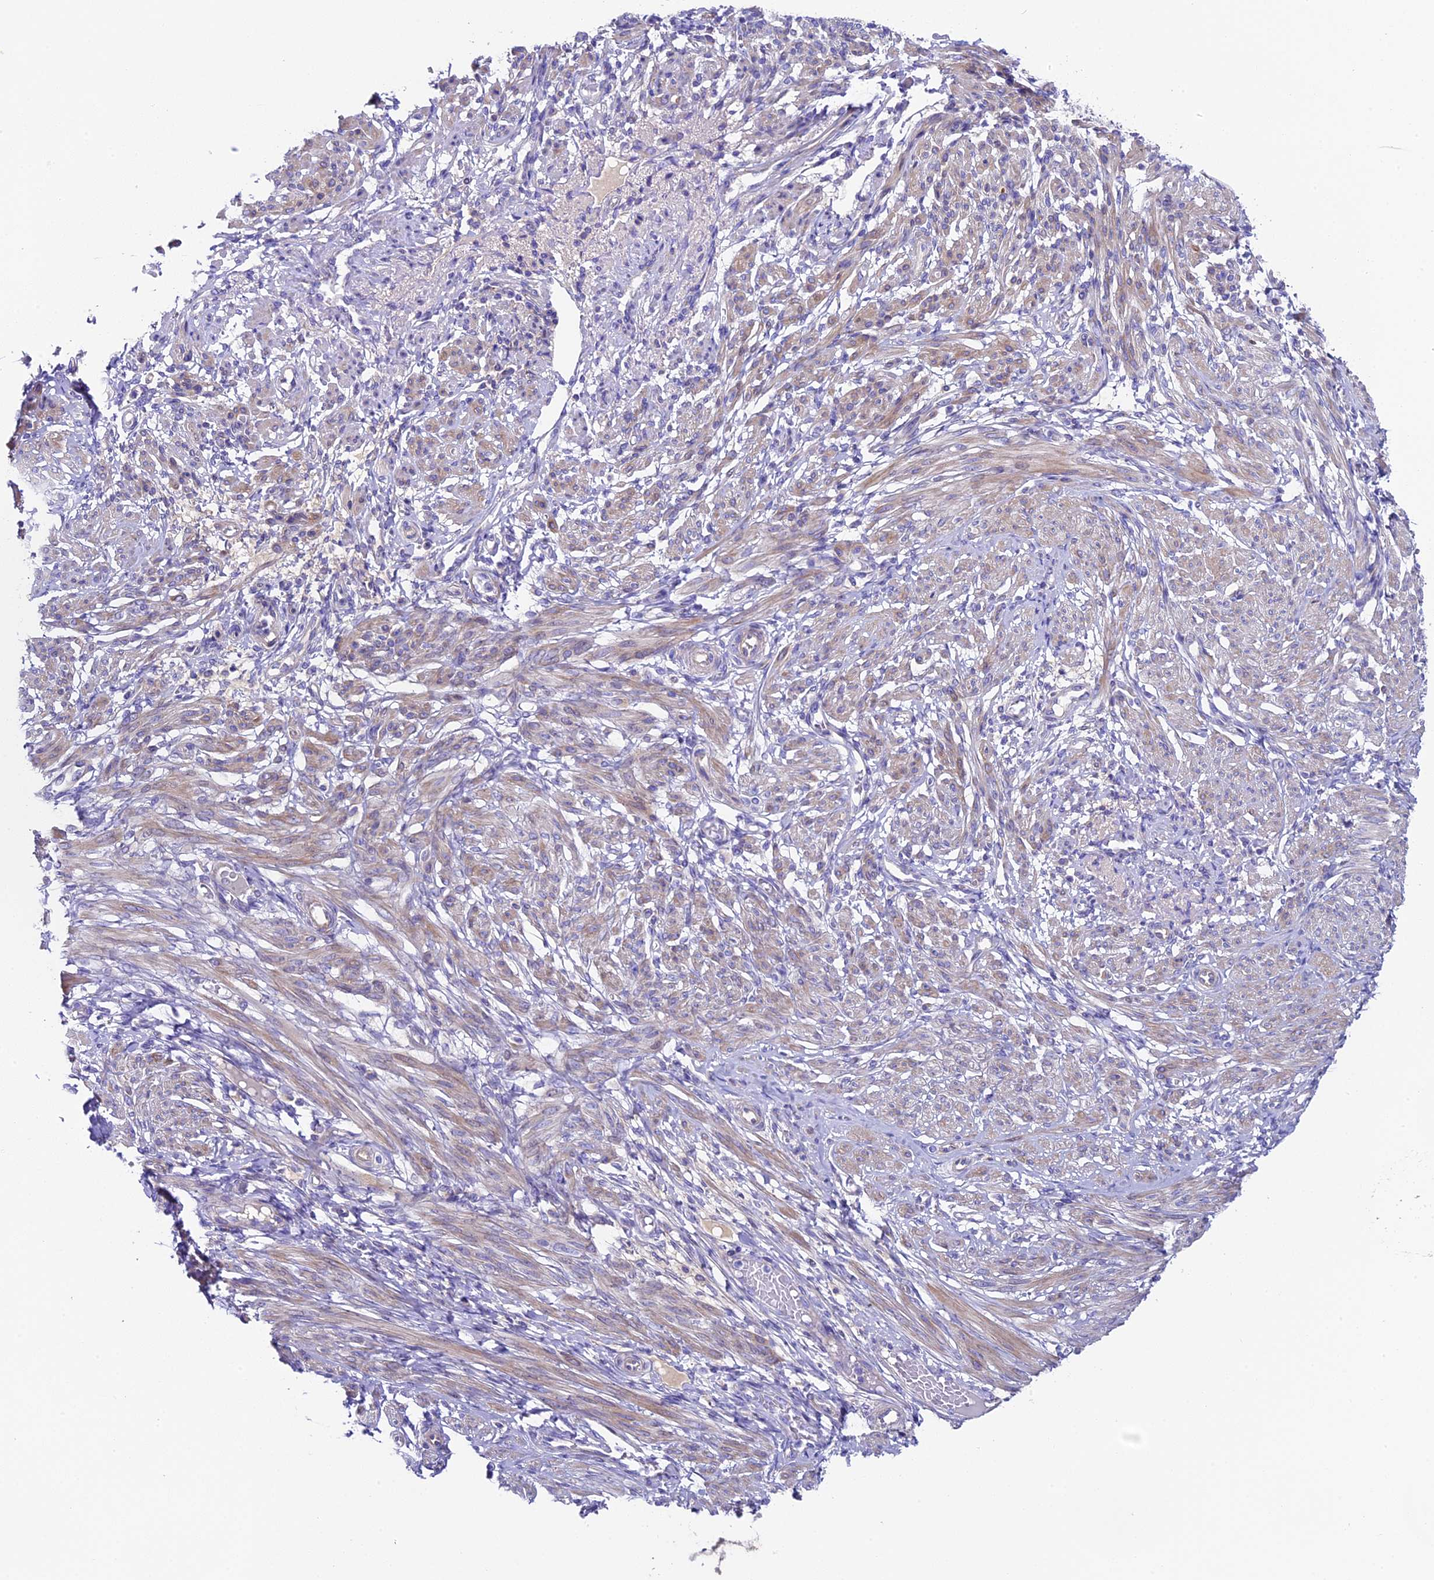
{"staining": {"intensity": "weak", "quantity": "25%-75%", "location": "cytoplasmic/membranous"}, "tissue": "smooth muscle", "cell_type": "Smooth muscle cells", "image_type": "normal", "snomed": [{"axis": "morphology", "description": "Normal tissue, NOS"}, {"axis": "topography", "description": "Smooth muscle"}], "caption": "Normal smooth muscle exhibits weak cytoplasmic/membranous staining in approximately 25%-75% of smooth muscle cells, visualized by immunohistochemistry.", "gene": "PIGU", "patient": {"sex": "female", "age": 39}}